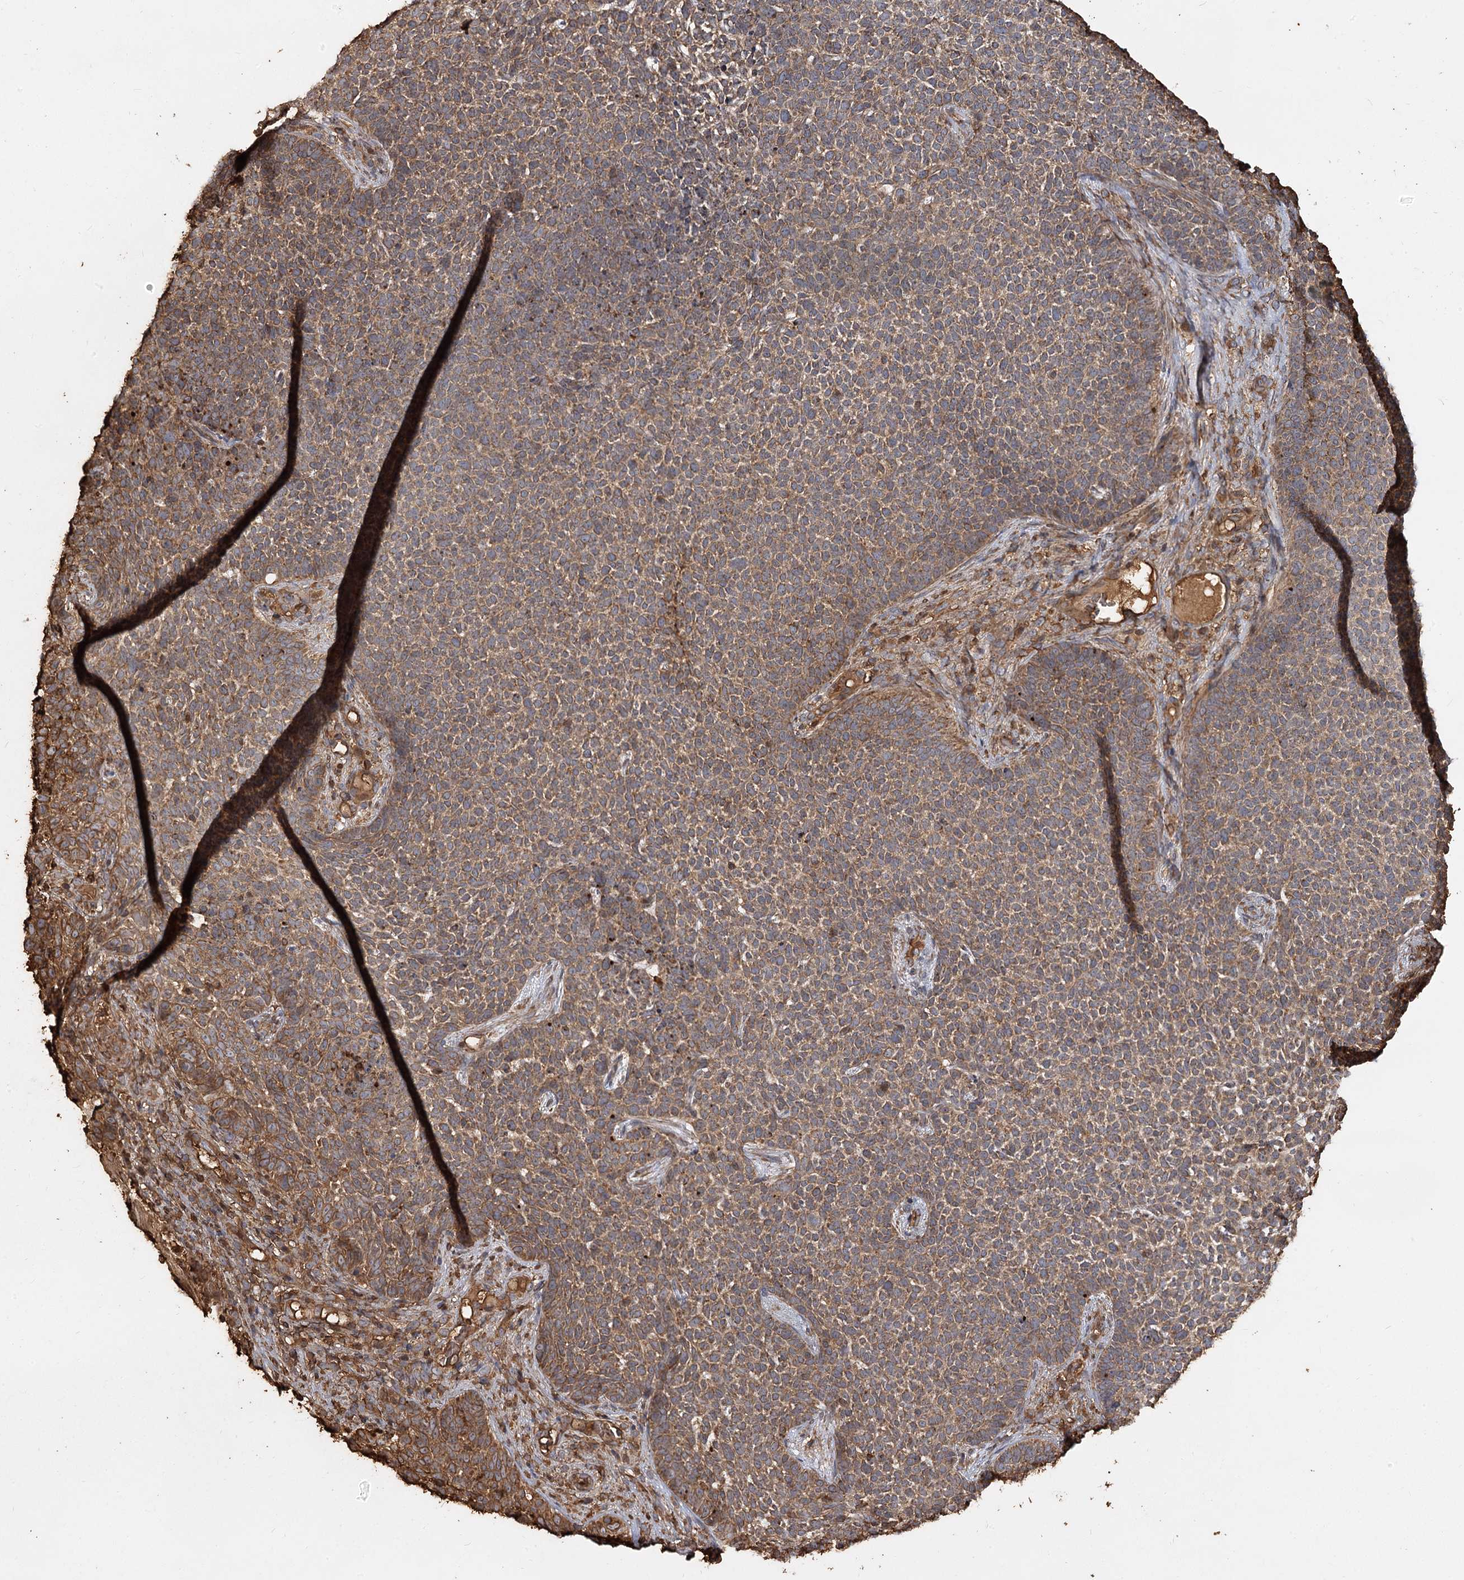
{"staining": {"intensity": "moderate", "quantity": ">75%", "location": "cytoplasmic/membranous"}, "tissue": "skin cancer", "cell_type": "Tumor cells", "image_type": "cancer", "snomed": [{"axis": "morphology", "description": "Basal cell carcinoma"}, {"axis": "topography", "description": "Skin"}], "caption": "A brown stain shows moderate cytoplasmic/membranous staining of a protein in human skin basal cell carcinoma tumor cells. (Stains: DAB (3,3'-diaminobenzidine) in brown, nuclei in blue, Microscopy: brightfield microscopy at high magnification).", "gene": "PIK3C2A", "patient": {"sex": "female", "age": 84}}